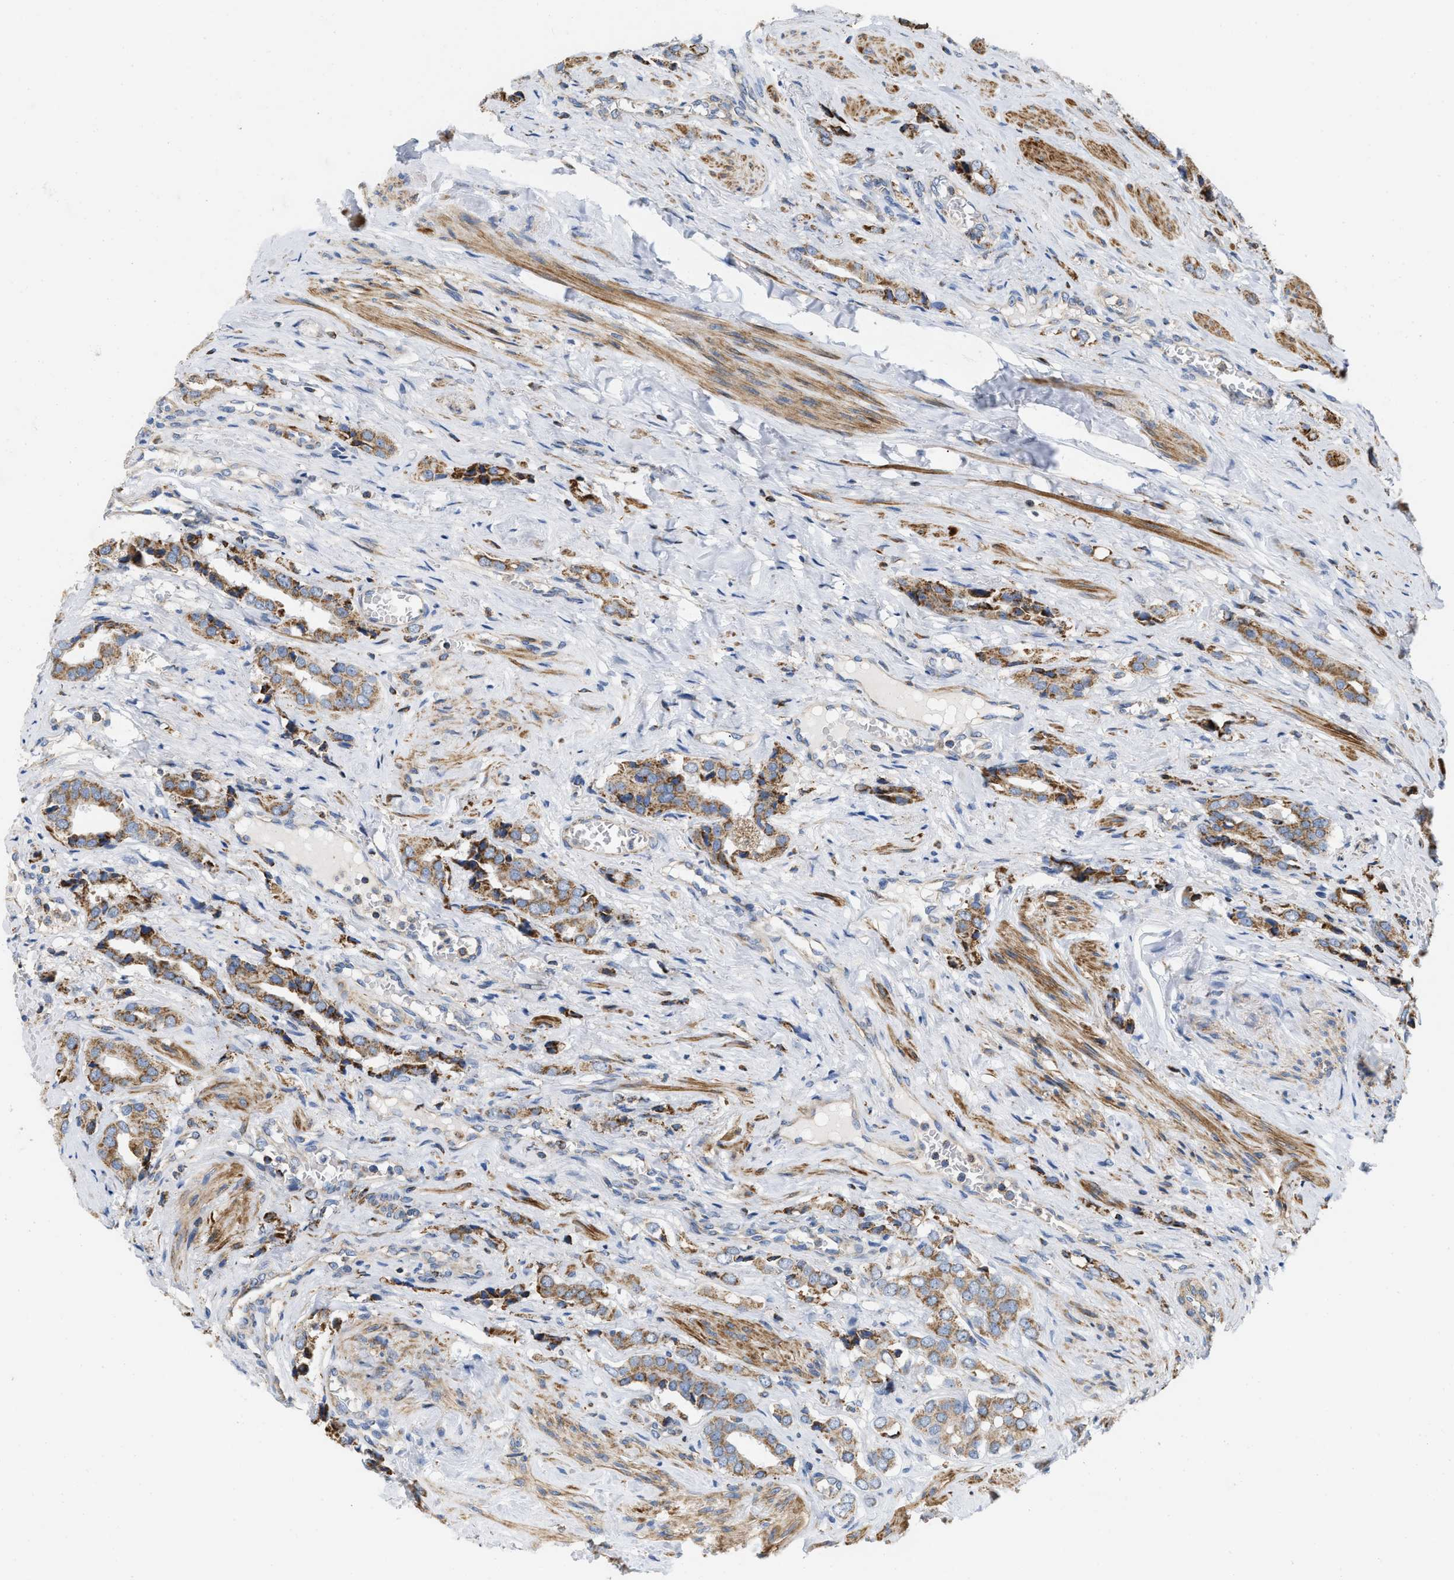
{"staining": {"intensity": "moderate", "quantity": ">75%", "location": "cytoplasmic/membranous"}, "tissue": "prostate cancer", "cell_type": "Tumor cells", "image_type": "cancer", "snomed": [{"axis": "morphology", "description": "Adenocarcinoma, High grade"}, {"axis": "topography", "description": "Prostate"}], "caption": "Immunohistochemical staining of adenocarcinoma (high-grade) (prostate) shows medium levels of moderate cytoplasmic/membranous protein expression in approximately >75% of tumor cells.", "gene": "GRB10", "patient": {"sex": "male", "age": 52}}